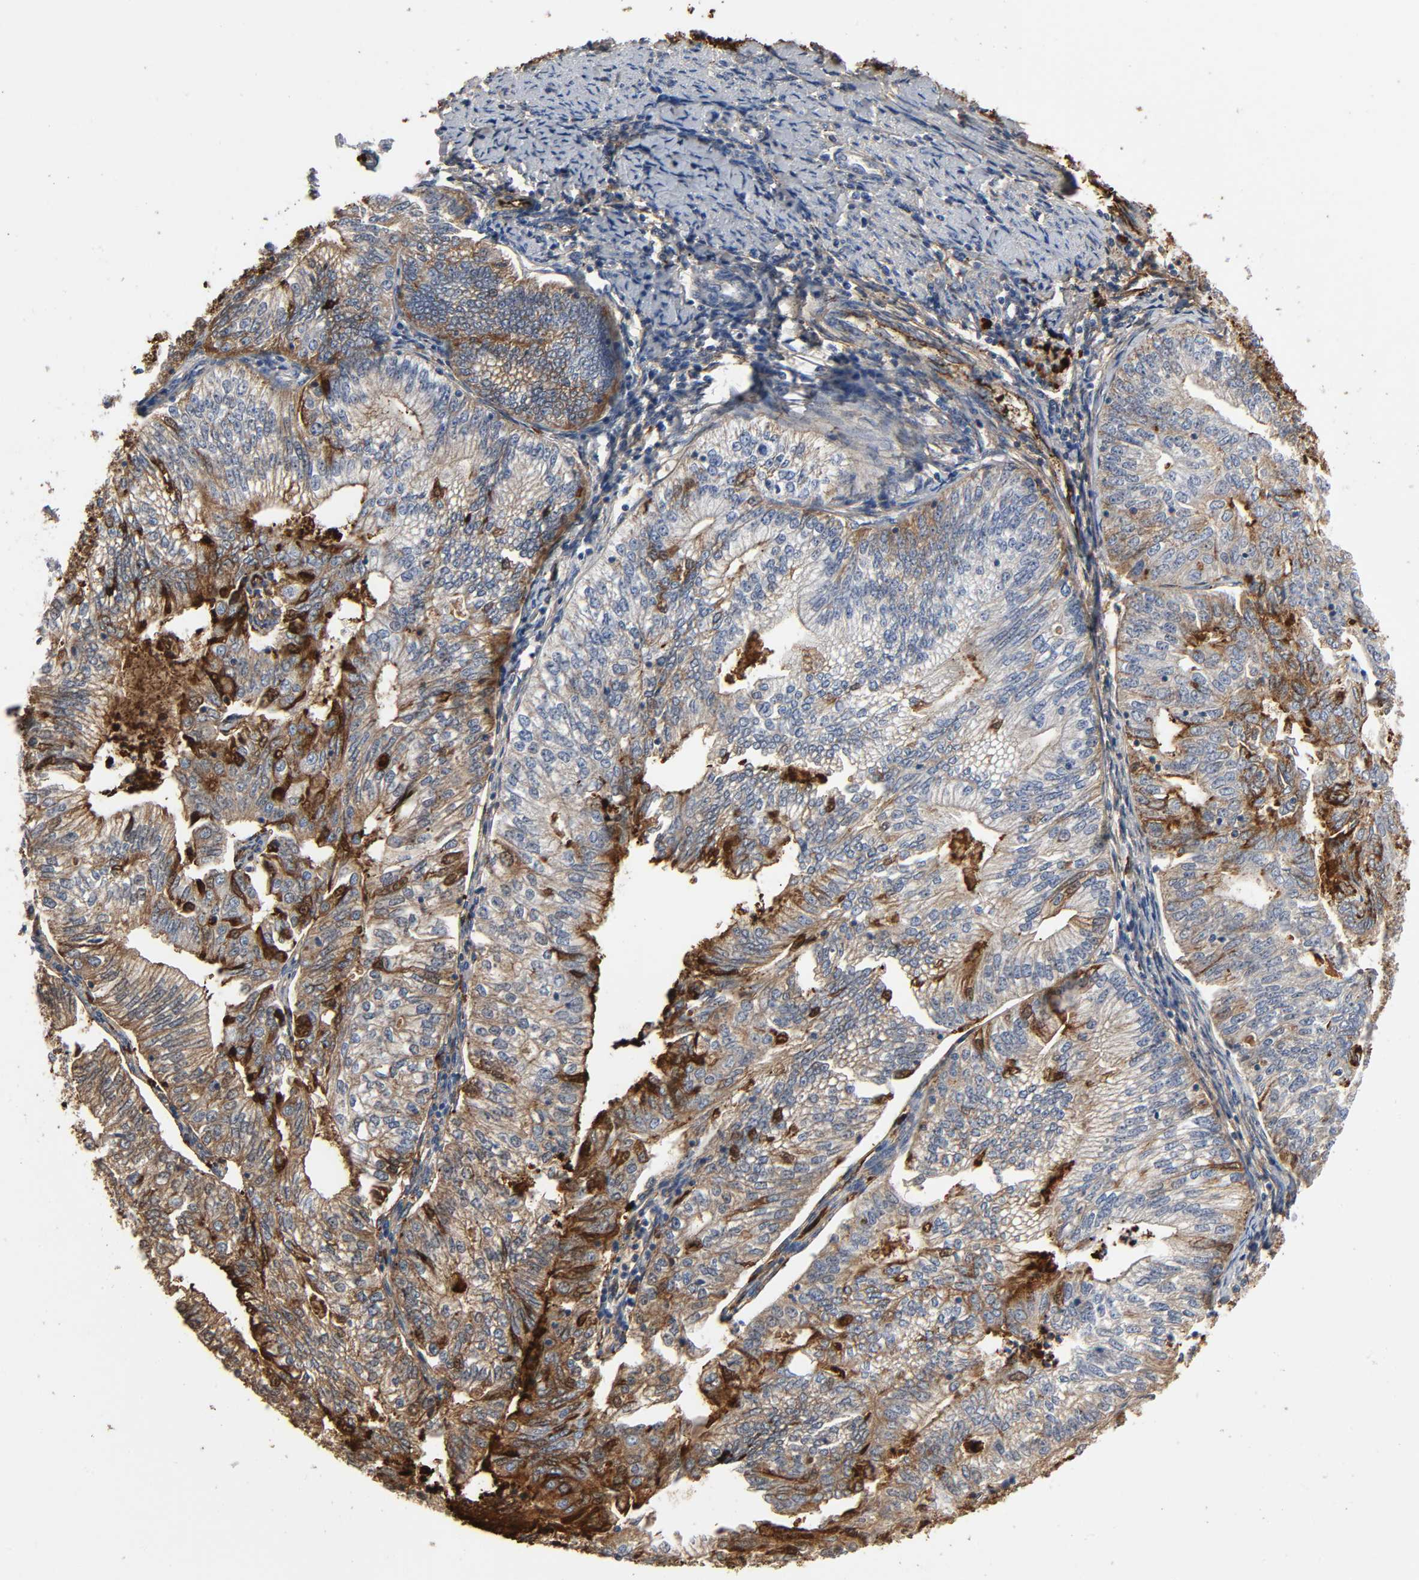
{"staining": {"intensity": "moderate", "quantity": ">75%", "location": "cytoplasmic/membranous"}, "tissue": "endometrial cancer", "cell_type": "Tumor cells", "image_type": "cancer", "snomed": [{"axis": "morphology", "description": "Adenocarcinoma, NOS"}, {"axis": "topography", "description": "Endometrium"}], "caption": "Brown immunohistochemical staining in endometrial cancer demonstrates moderate cytoplasmic/membranous positivity in about >75% of tumor cells.", "gene": "C3", "patient": {"sex": "female", "age": 69}}